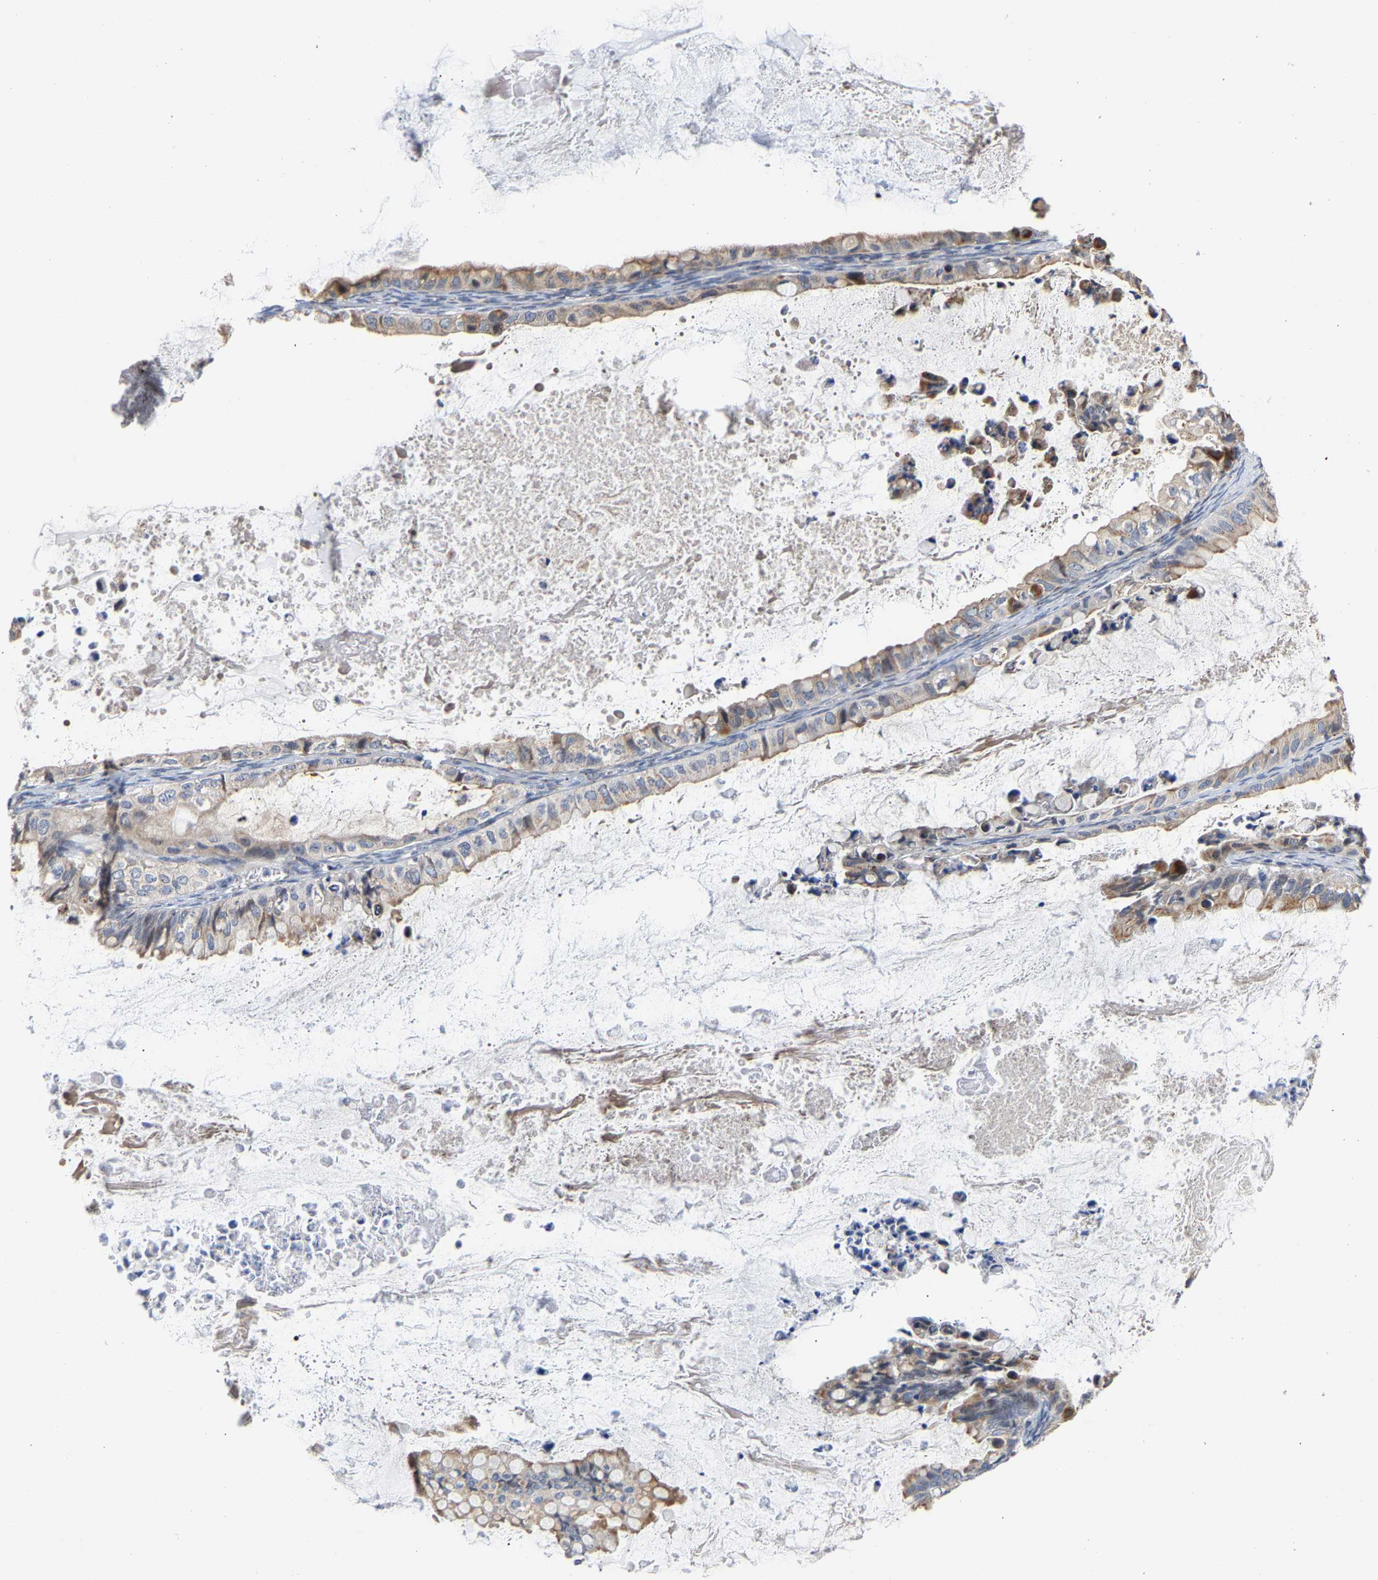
{"staining": {"intensity": "moderate", "quantity": ">75%", "location": "cytoplasmic/membranous"}, "tissue": "ovarian cancer", "cell_type": "Tumor cells", "image_type": "cancer", "snomed": [{"axis": "morphology", "description": "Cystadenocarcinoma, mucinous, NOS"}, {"axis": "topography", "description": "Ovary"}], "caption": "Immunohistochemistry micrograph of ovarian mucinous cystadenocarcinoma stained for a protein (brown), which shows medium levels of moderate cytoplasmic/membranous expression in about >75% of tumor cells.", "gene": "PCNT", "patient": {"sex": "female", "age": 80}}